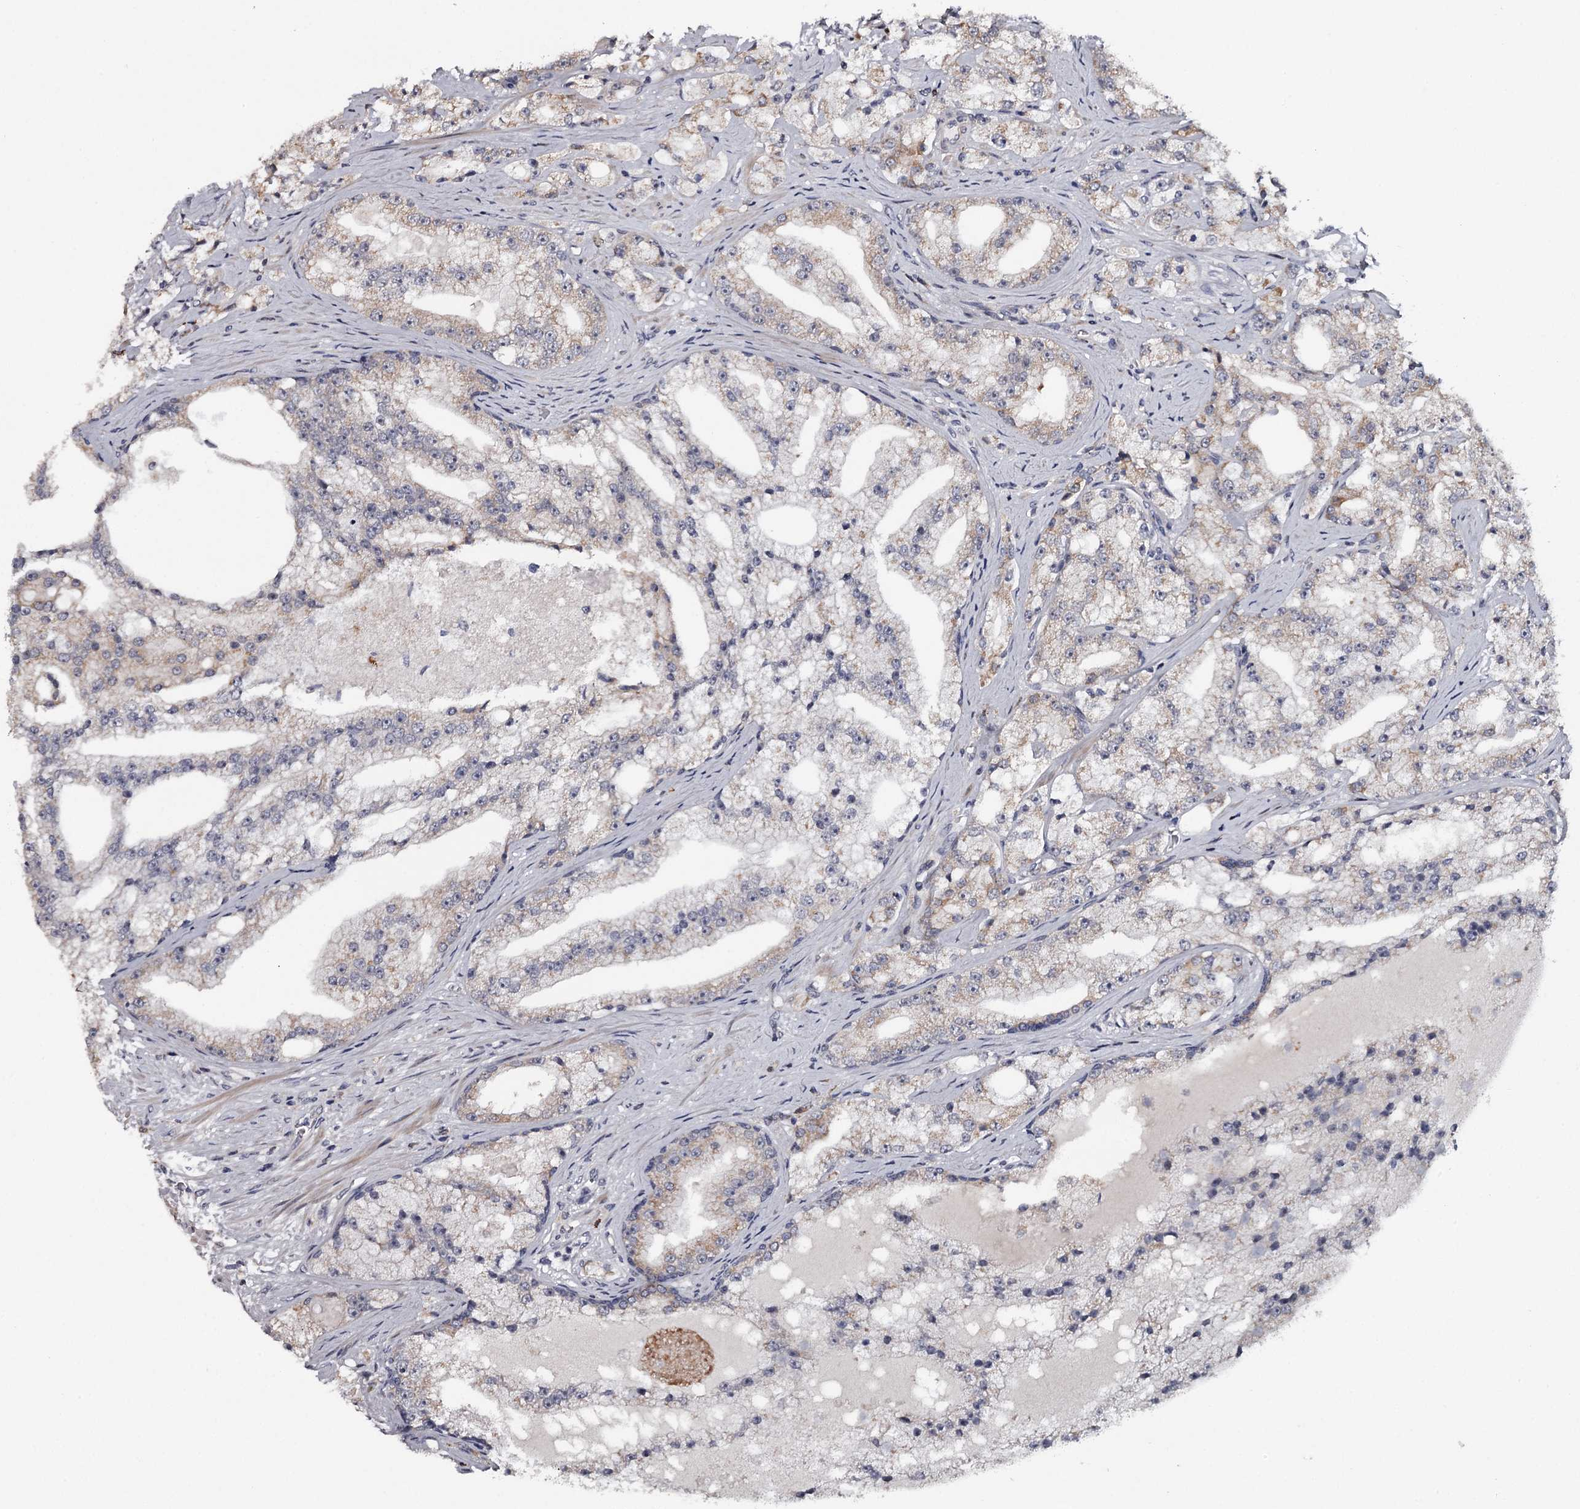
{"staining": {"intensity": "weak", "quantity": "25%-75%", "location": "cytoplasmic/membranous"}, "tissue": "prostate cancer", "cell_type": "Tumor cells", "image_type": "cancer", "snomed": [{"axis": "morphology", "description": "Adenocarcinoma, High grade"}, {"axis": "topography", "description": "Prostate"}], "caption": "There is low levels of weak cytoplasmic/membranous expression in tumor cells of prostate cancer, as demonstrated by immunohistochemical staining (brown color).", "gene": "GTSF1", "patient": {"sex": "male", "age": 64}}